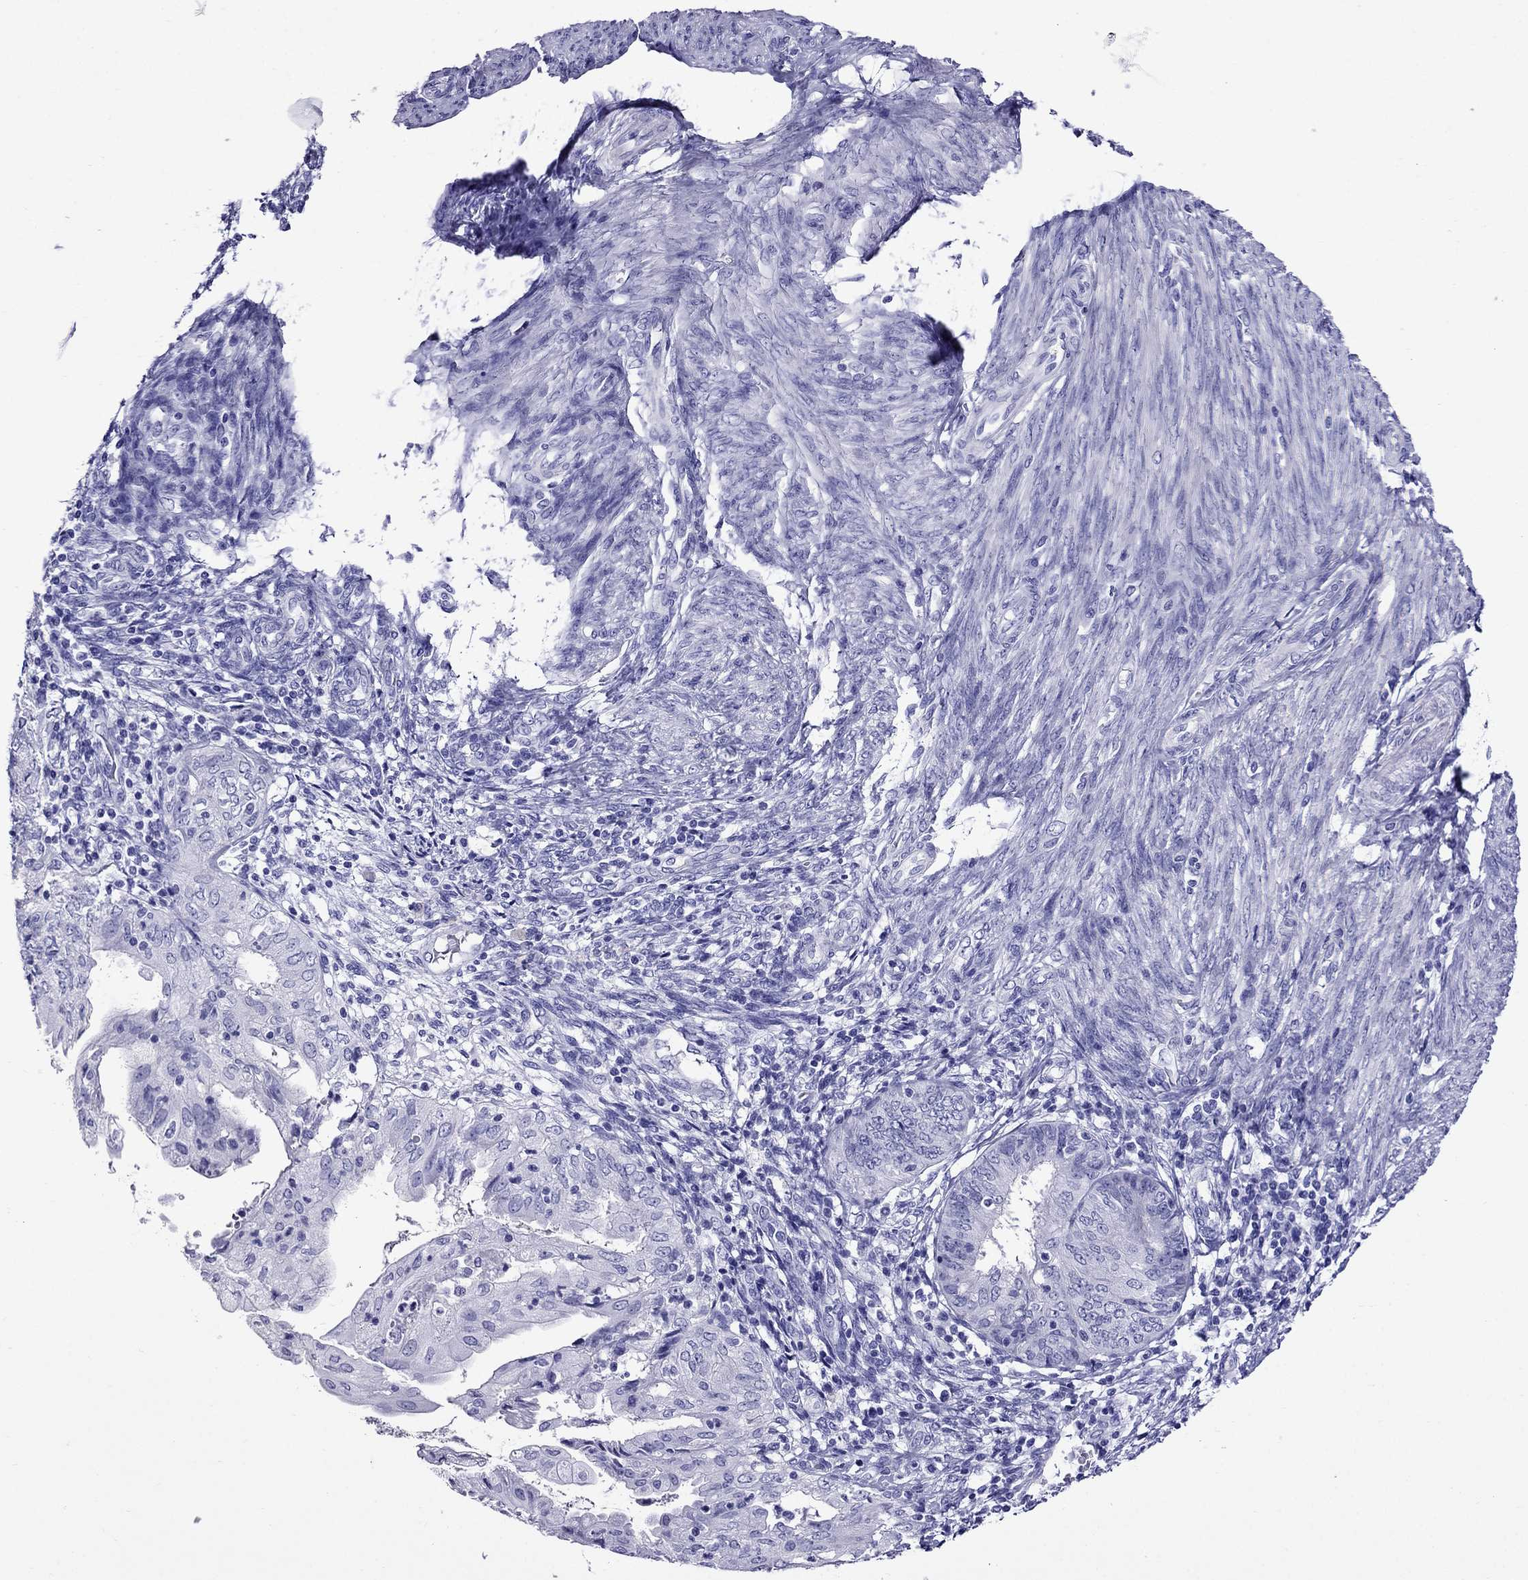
{"staining": {"intensity": "negative", "quantity": "none", "location": "none"}, "tissue": "endometrial cancer", "cell_type": "Tumor cells", "image_type": "cancer", "snomed": [{"axis": "morphology", "description": "Adenocarcinoma, NOS"}, {"axis": "topography", "description": "Endometrium"}], "caption": "Tumor cells are negative for protein expression in human endometrial cancer. The staining is performed using DAB brown chromogen with nuclei counter-stained in using hematoxylin.", "gene": "CRYBA1", "patient": {"sex": "female", "age": 68}}